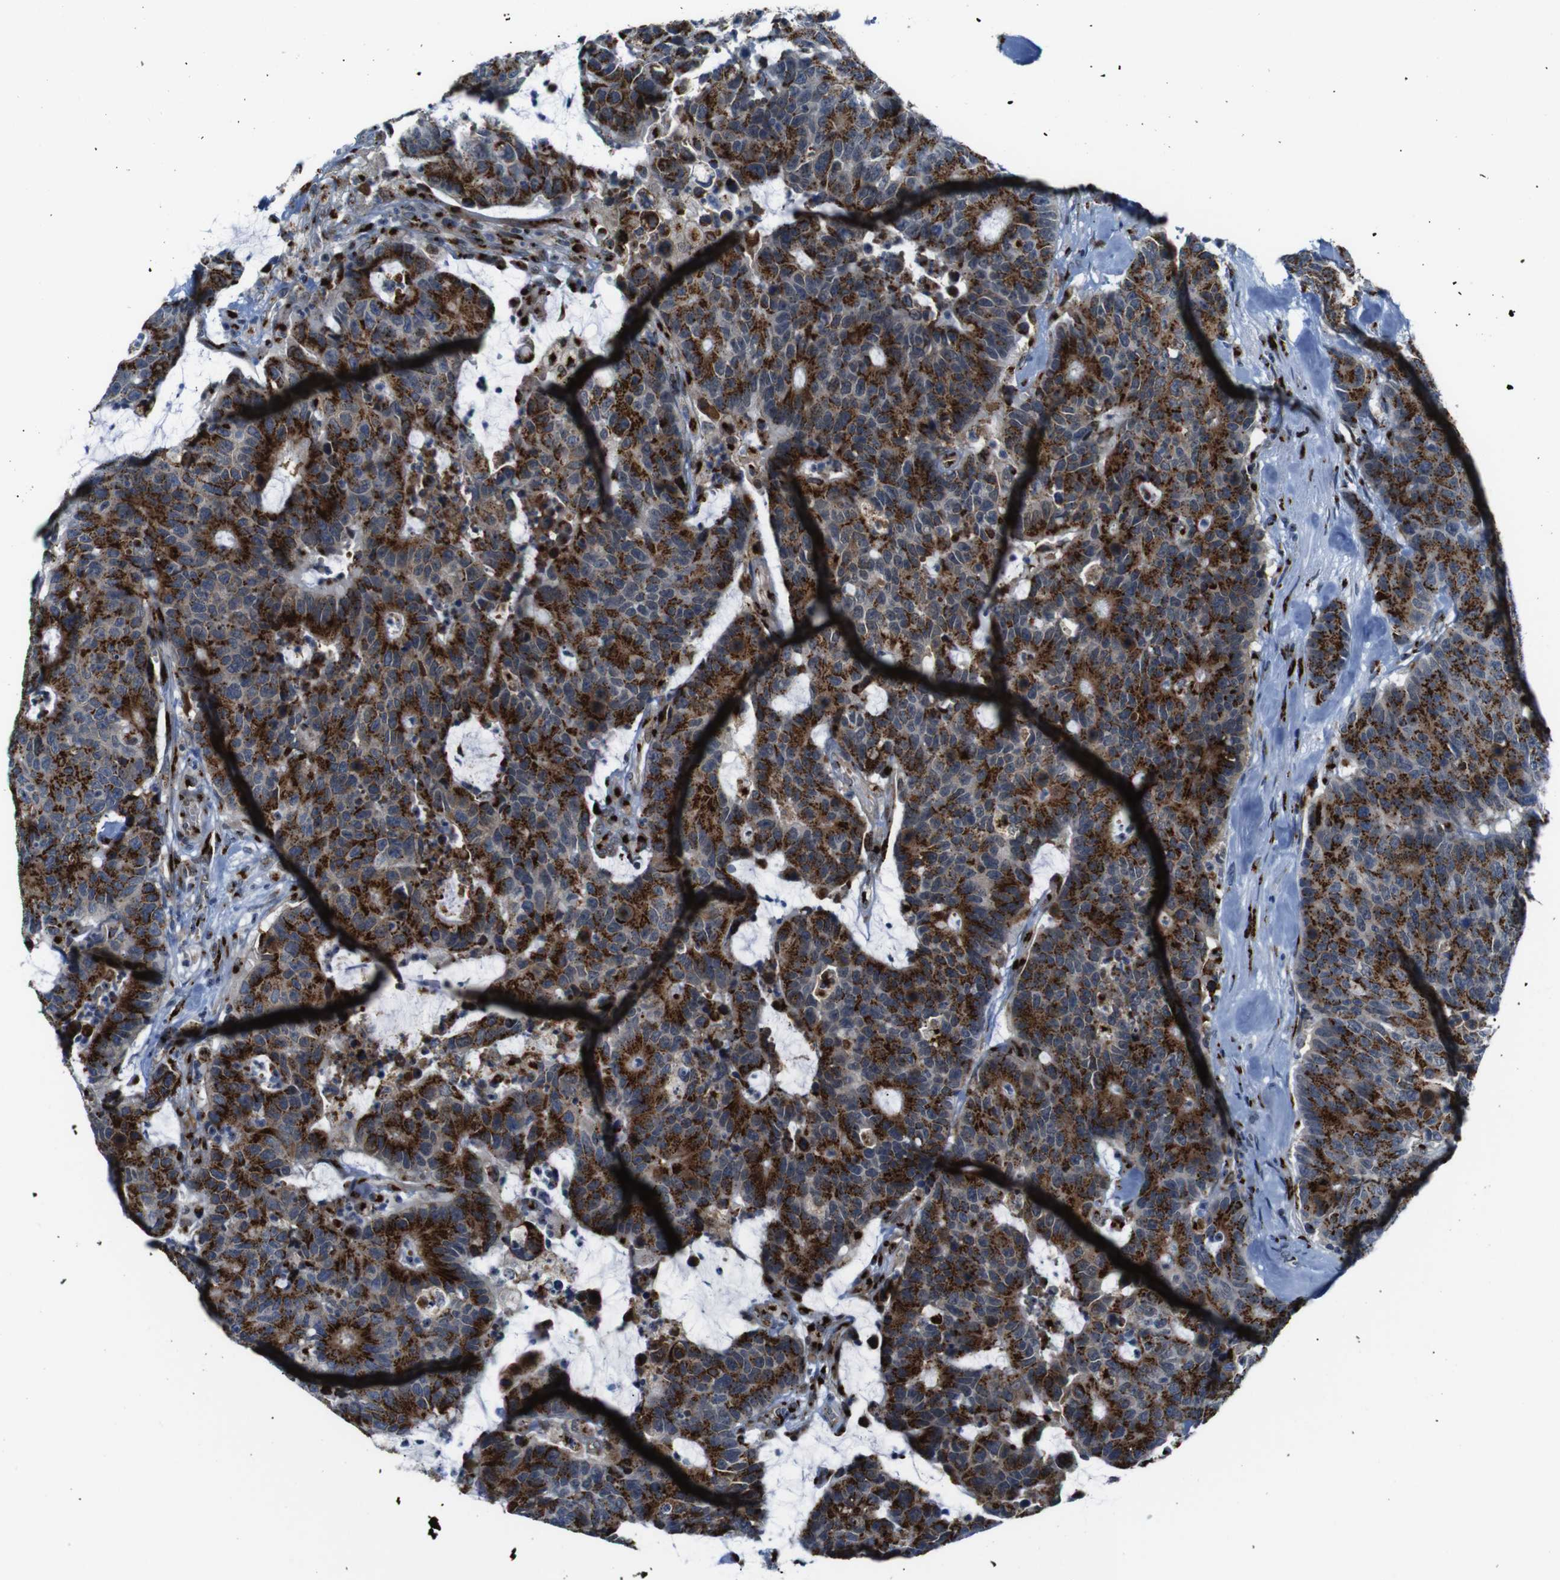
{"staining": {"intensity": "strong", "quantity": ">75%", "location": "cytoplasmic/membranous"}, "tissue": "colorectal cancer", "cell_type": "Tumor cells", "image_type": "cancer", "snomed": [{"axis": "morphology", "description": "Adenocarcinoma, NOS"}, {"axis": "topography", "description": "Colon"}], "caption": "The histopathology image exhibits immunohistochemical staining of colorectal cancer. There is strong cytoplasmic/membranous staining is present in about >75% of tumor cells.", "gene": "TGOLN2", "patient": {"sex": "female", "age": 86}}